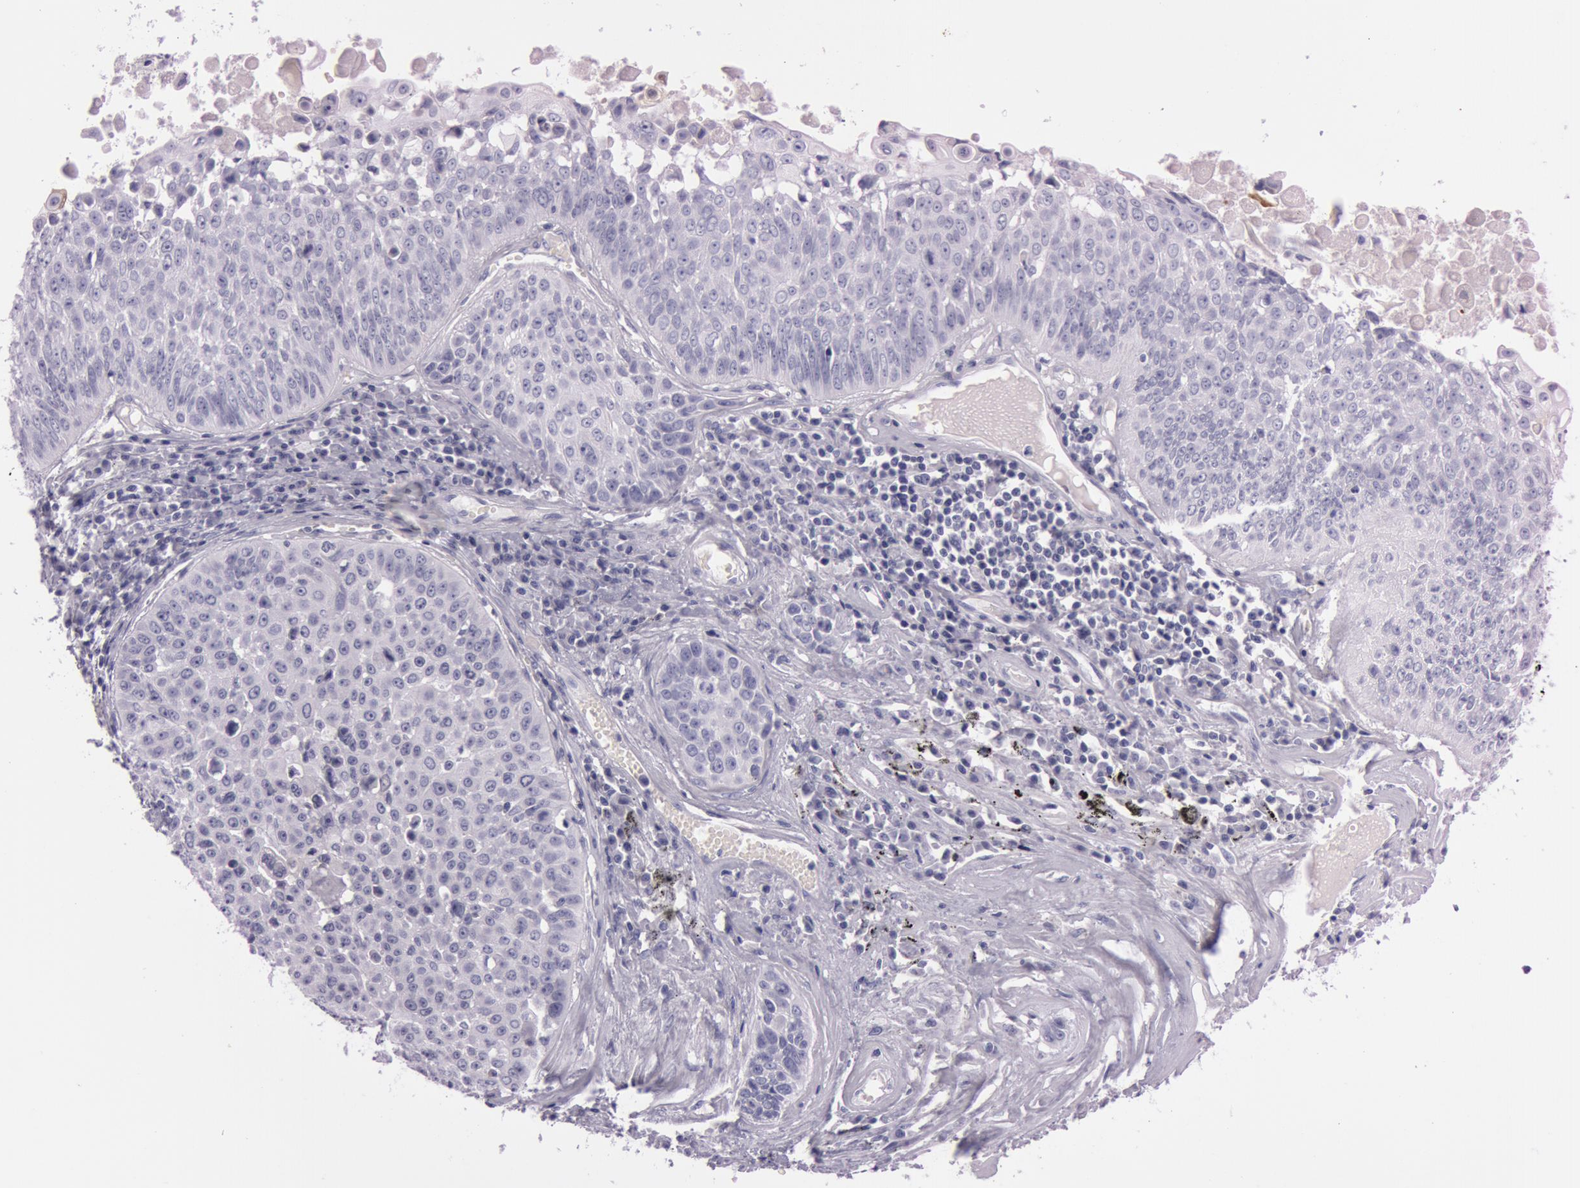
{"staining": {"intensity": "negative", "quantity": "none", "location": "none"}, "tissue": "lung cancer", "cell_type": "Tumor cells", "image_type": "cancer", "snomed": [{"axis": "morphology", "description": "Adenocarcinoma, NOS"}, {"axis": "topography", "description": "Lung"}], "caption": "IHC image of adenocarcinoma (lung) stained for a protein (brown), which displays no positivity in tumor cells. The staining was performed using DAB (3,3'-diaminobenzidine) to visualize the protein expression in brown, while the nuclei were stained in blue with hematoxylin (Magnification: 20x).", "gene": "S100A7", "patient": {"sex": "male", "age": 60}}